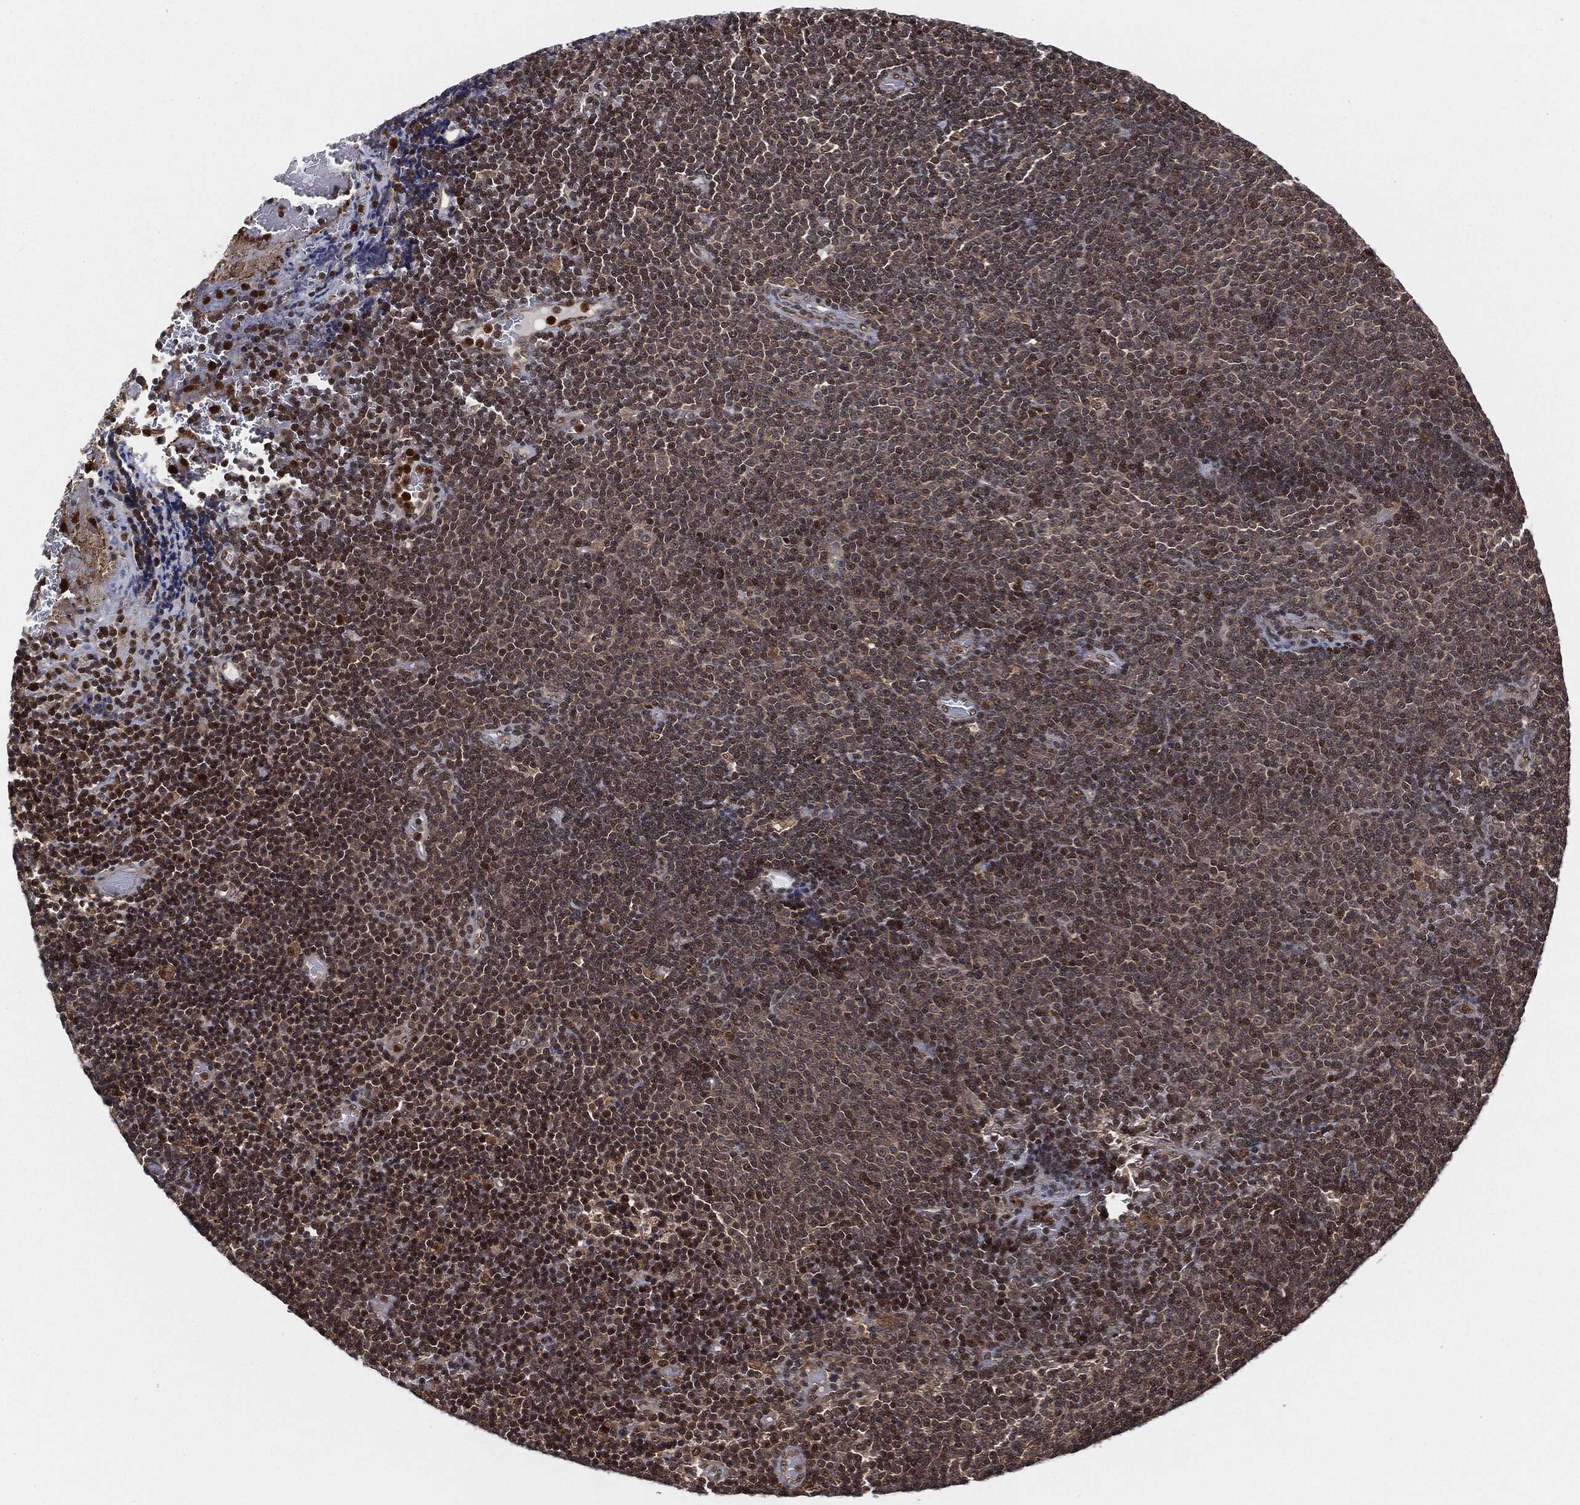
{"staining": {"intensity": "negative", "quantity": "none", "location": "none"}, "tissue": "lymphoma", "cell_type": "Tumor cells", "image_type": "cancer", "snomed": [{"axis": "morphology", "description": "Malignant lymphoma, non-Hodgkin's type, Low grade"}, {"axis": "topography", "description": "Brain"}], "caption": "The image reveals no staining of tumor cells in low-grade malignant lymphoma, non-Hodgkin's type.", "gene": "CAPRIN2", "patient": {"sex": "female", "age": 66}}